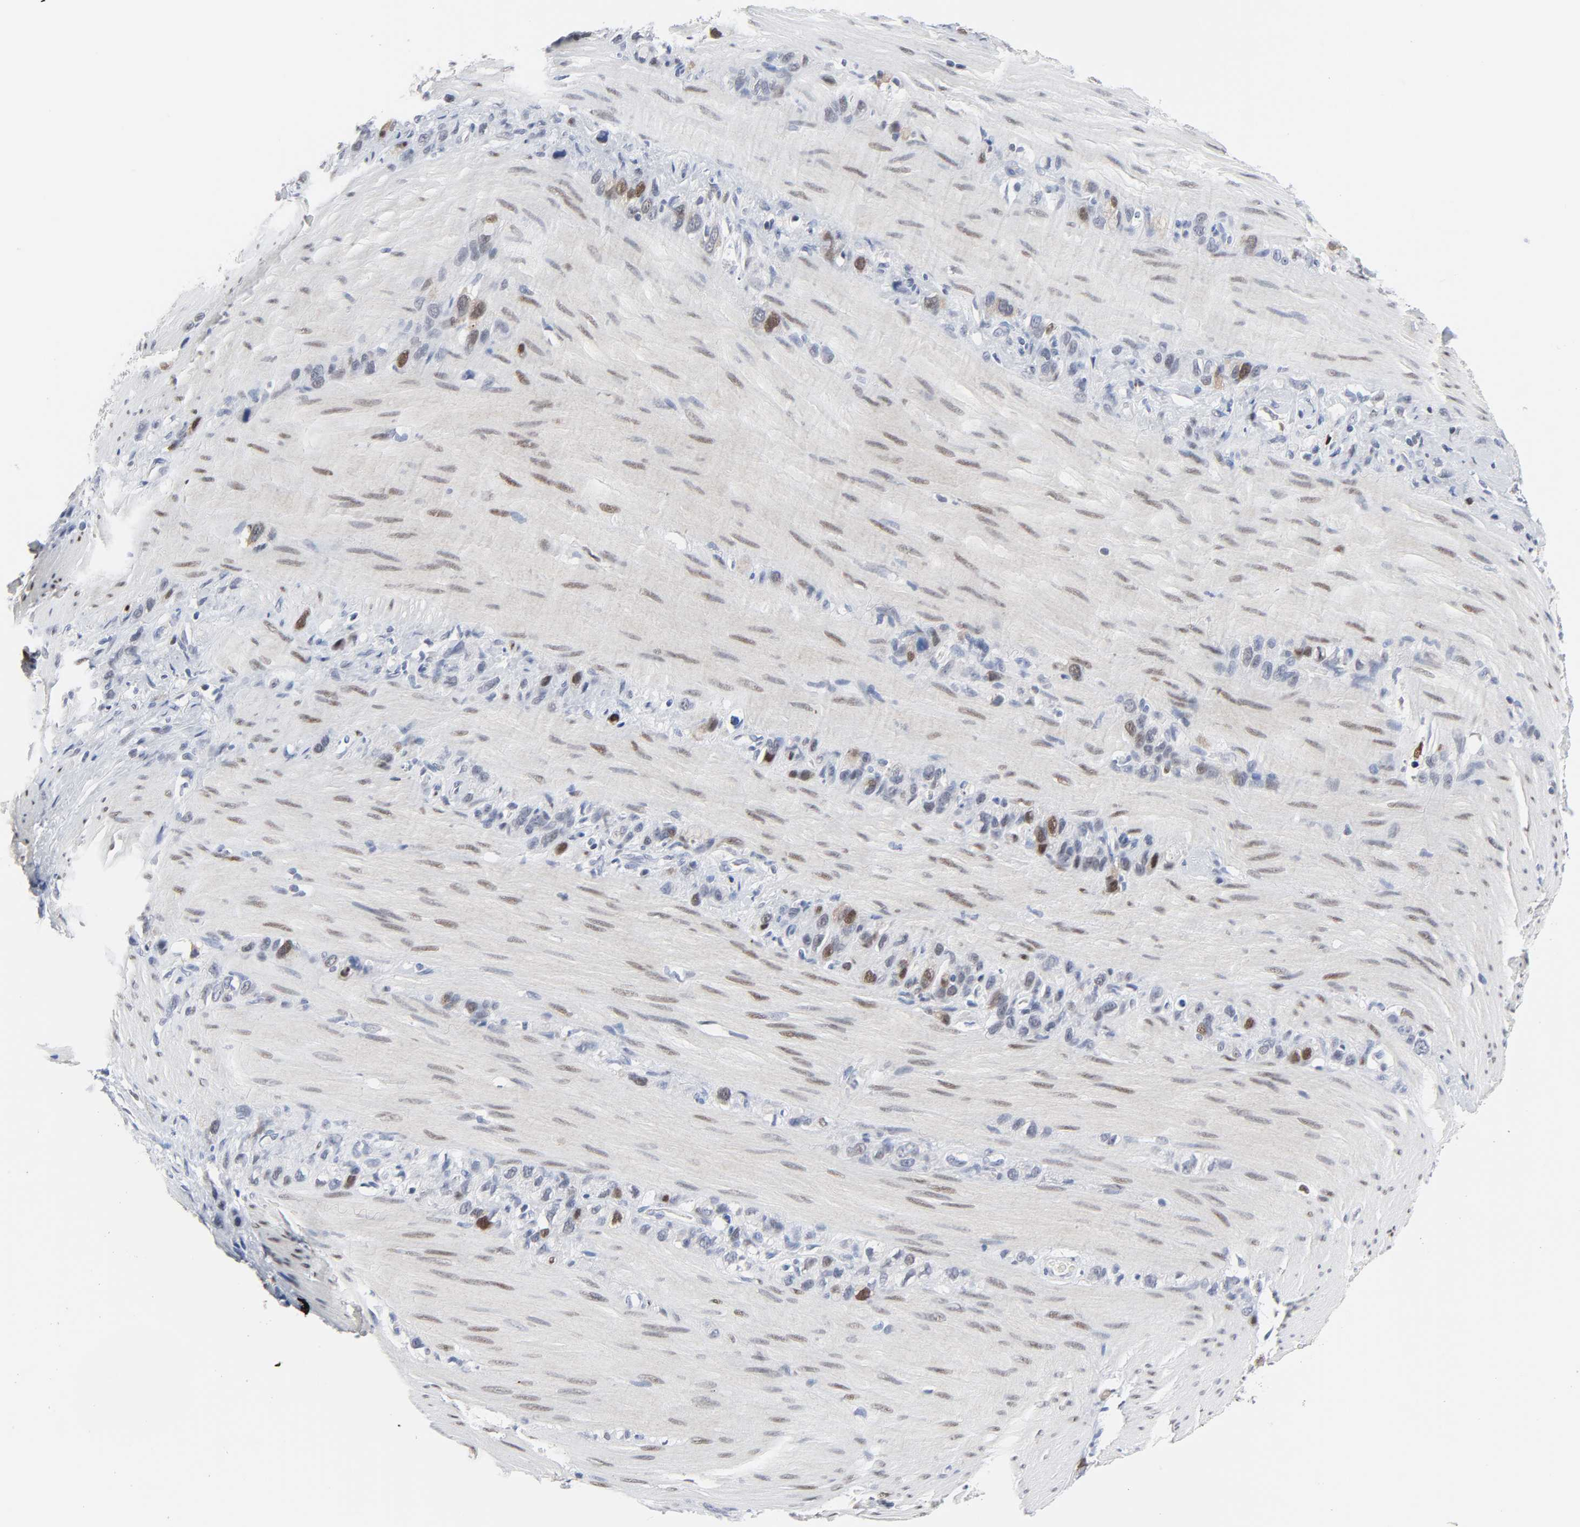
{"staining": {"intensity": "moderate", "quantity": "<25%", "location": "nuclear"}, "tissue": "stomach cancer", "cell_type": "Tumor cells", "image_type": "cancer", "snomed": [{"axis": "morphology", "description": "Normal tissue, NOS"}, {"axis": "morphology", "description": "Adenocarcinoma, NOS"}, {"axis": "morphology", "description": "Adenocarcinoma, High grade"}, {"axis": "topography", "description": "Stomach, upper"}, {"axis": "topography", "description": "Stomach"}], "caption": "Protein staining of stomach adenocarcinoma tissue shows moderate nuclear positivity in about <25% of tumor cells. (brown staining indicates protein expression, while blue staining denotes nuclei).", "gene": "WEE1", "patient": {"sex": "female", "age": 65}}